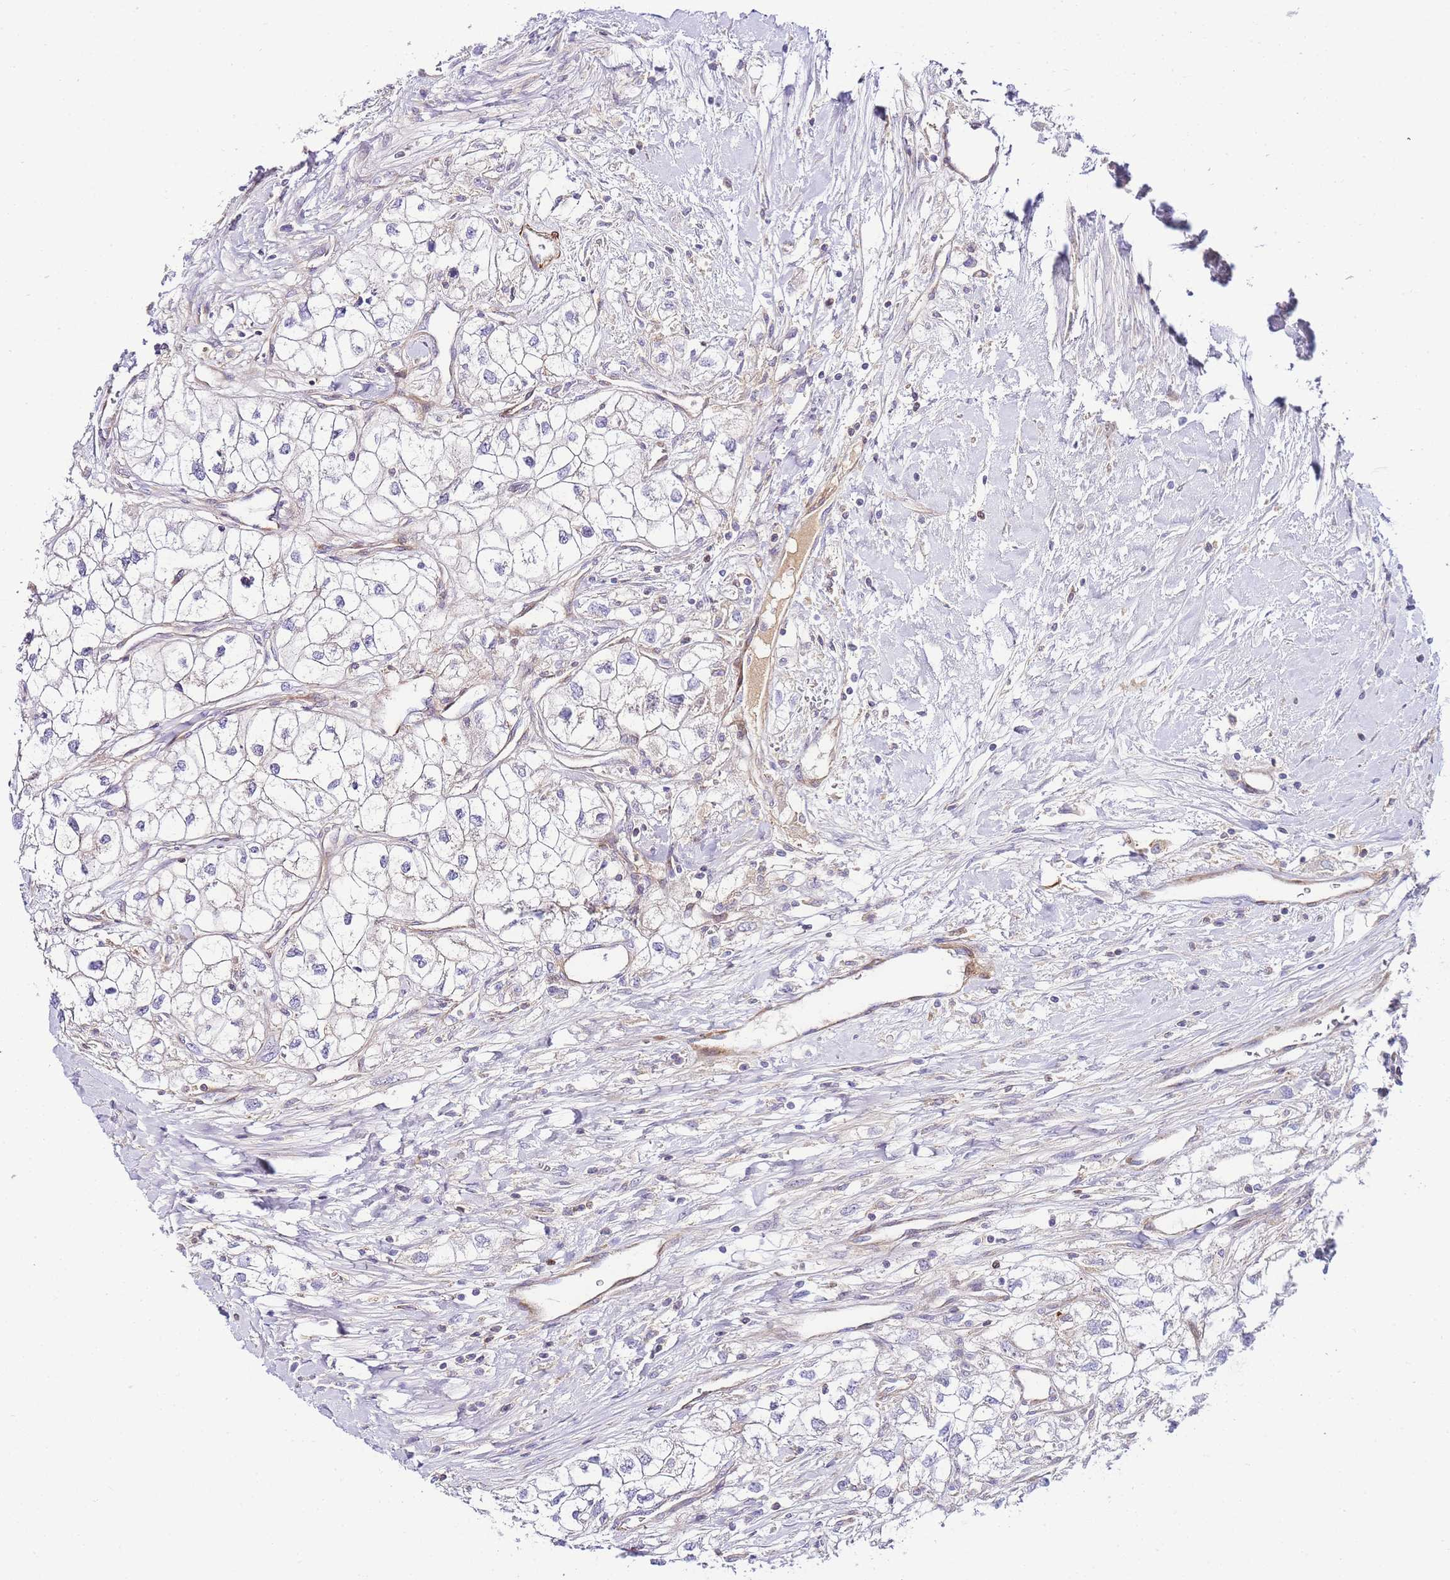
{"staining": {"intensity": "negative", "quantity": "none", "location": "none"}, "tissue": "renal cancer", "cell_type": "Tumor cells", "image_type": "cancer", "snomed": [{"axis": "morphology", "description": "Adenocarcinoma, NOS"}, {"axis": "topography", "description": "Kidney"}], "caption": "Tumor cells are negative for protein expression in human renal adenocarcinoma.", "gene": "FBN3", "patient": {"sex": "male", "age": 59}}